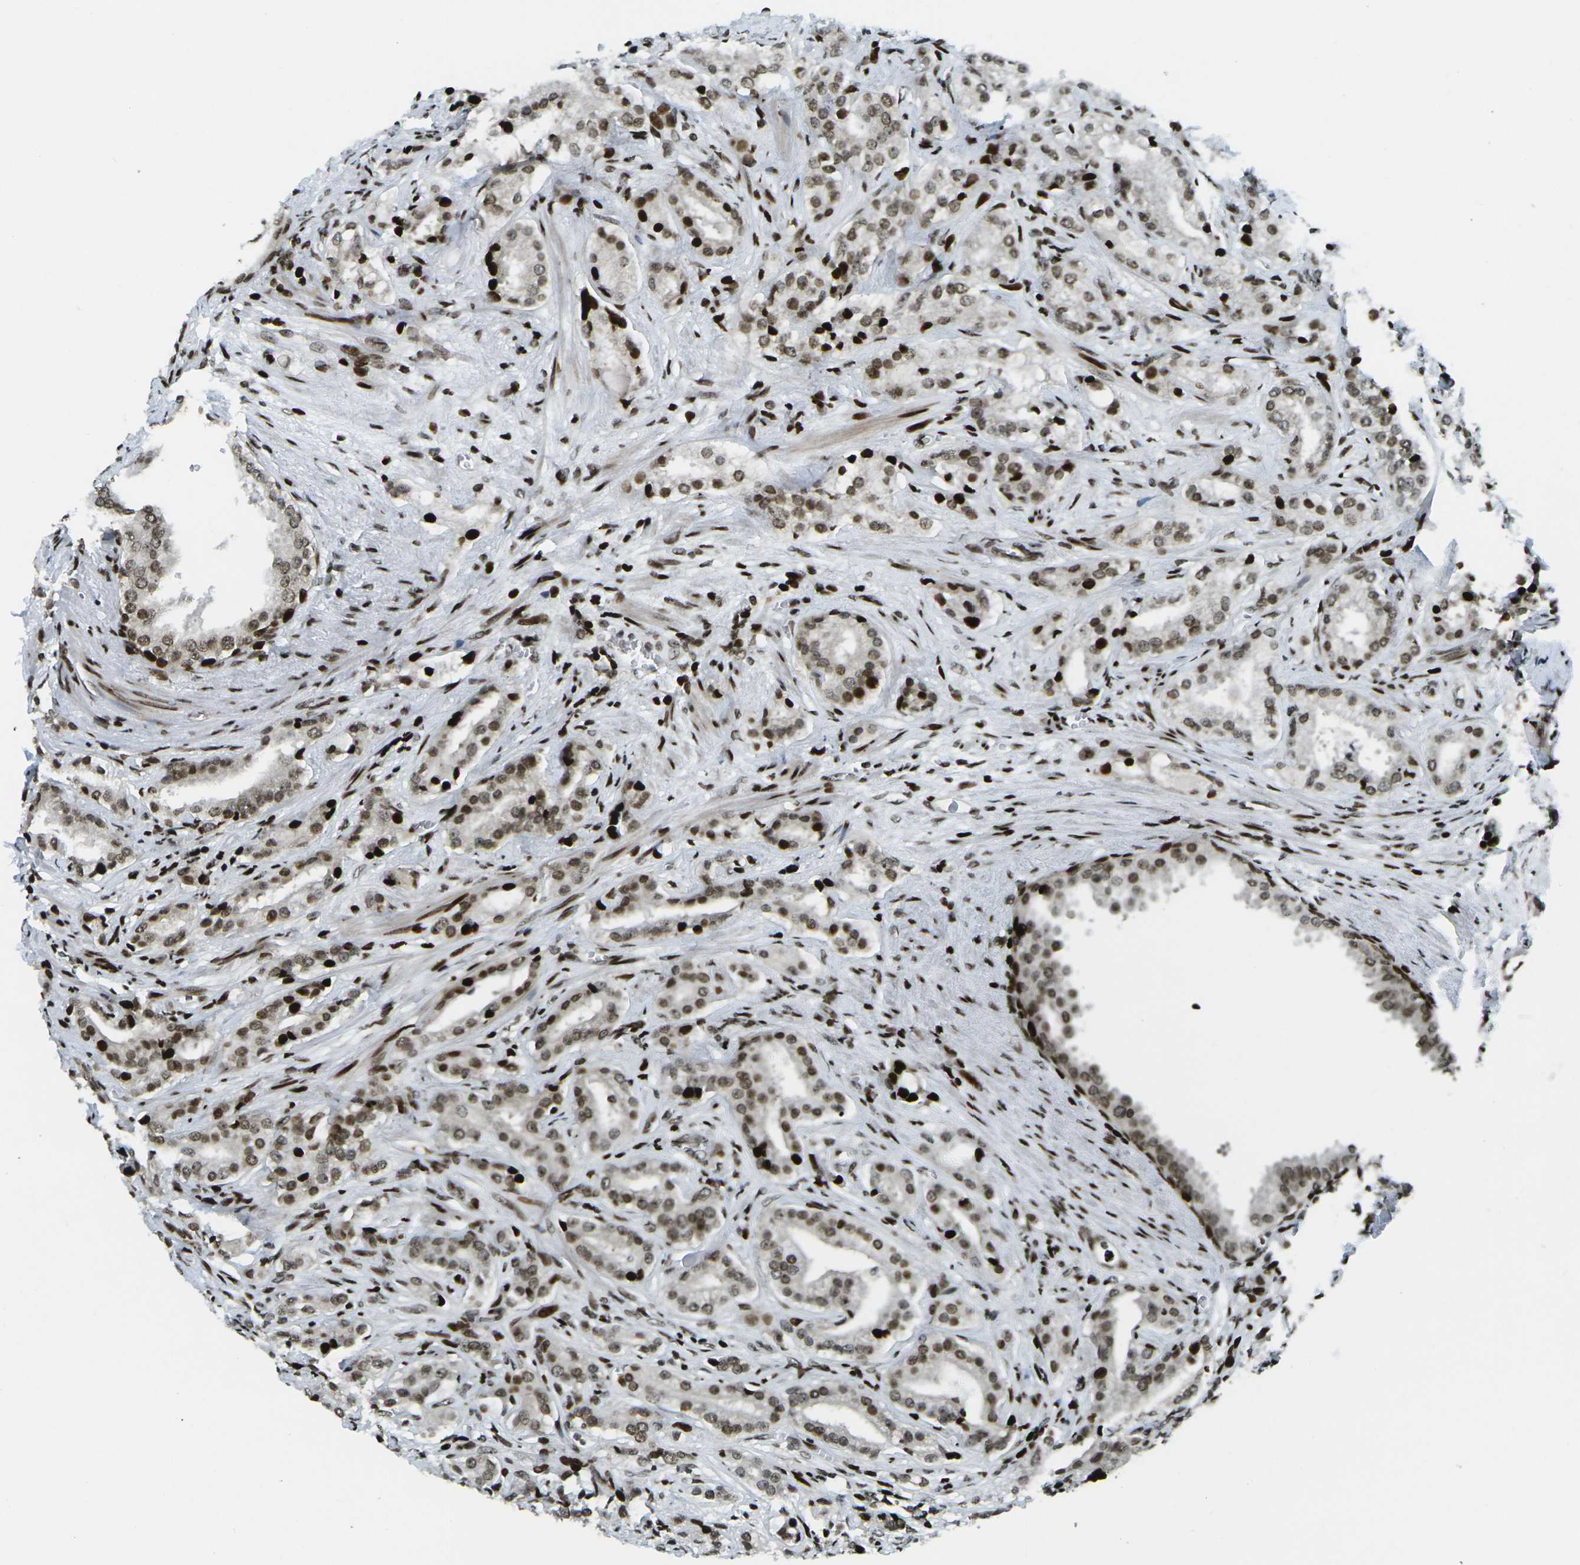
{"staining": {"intensity": "moderate", "quantity": ">75%", "location": "nuclear"}, "tissue": "prostate cancer", "cell_type": "Tumor cells", "image_type": "cancer", "snomed": [{"axis": "morphology", "description": "Adenocarcinoma, High grade"}, {"axis": "topography", "description": "Prostate"}], "caption": "Protein staining shows moderate nuclear expression in about >75% of tumor cells in prostate cancer (high-grade adenocarcinoma).", "gene": "H3-3A", "patient": {"sex": "male", "age": 64}}